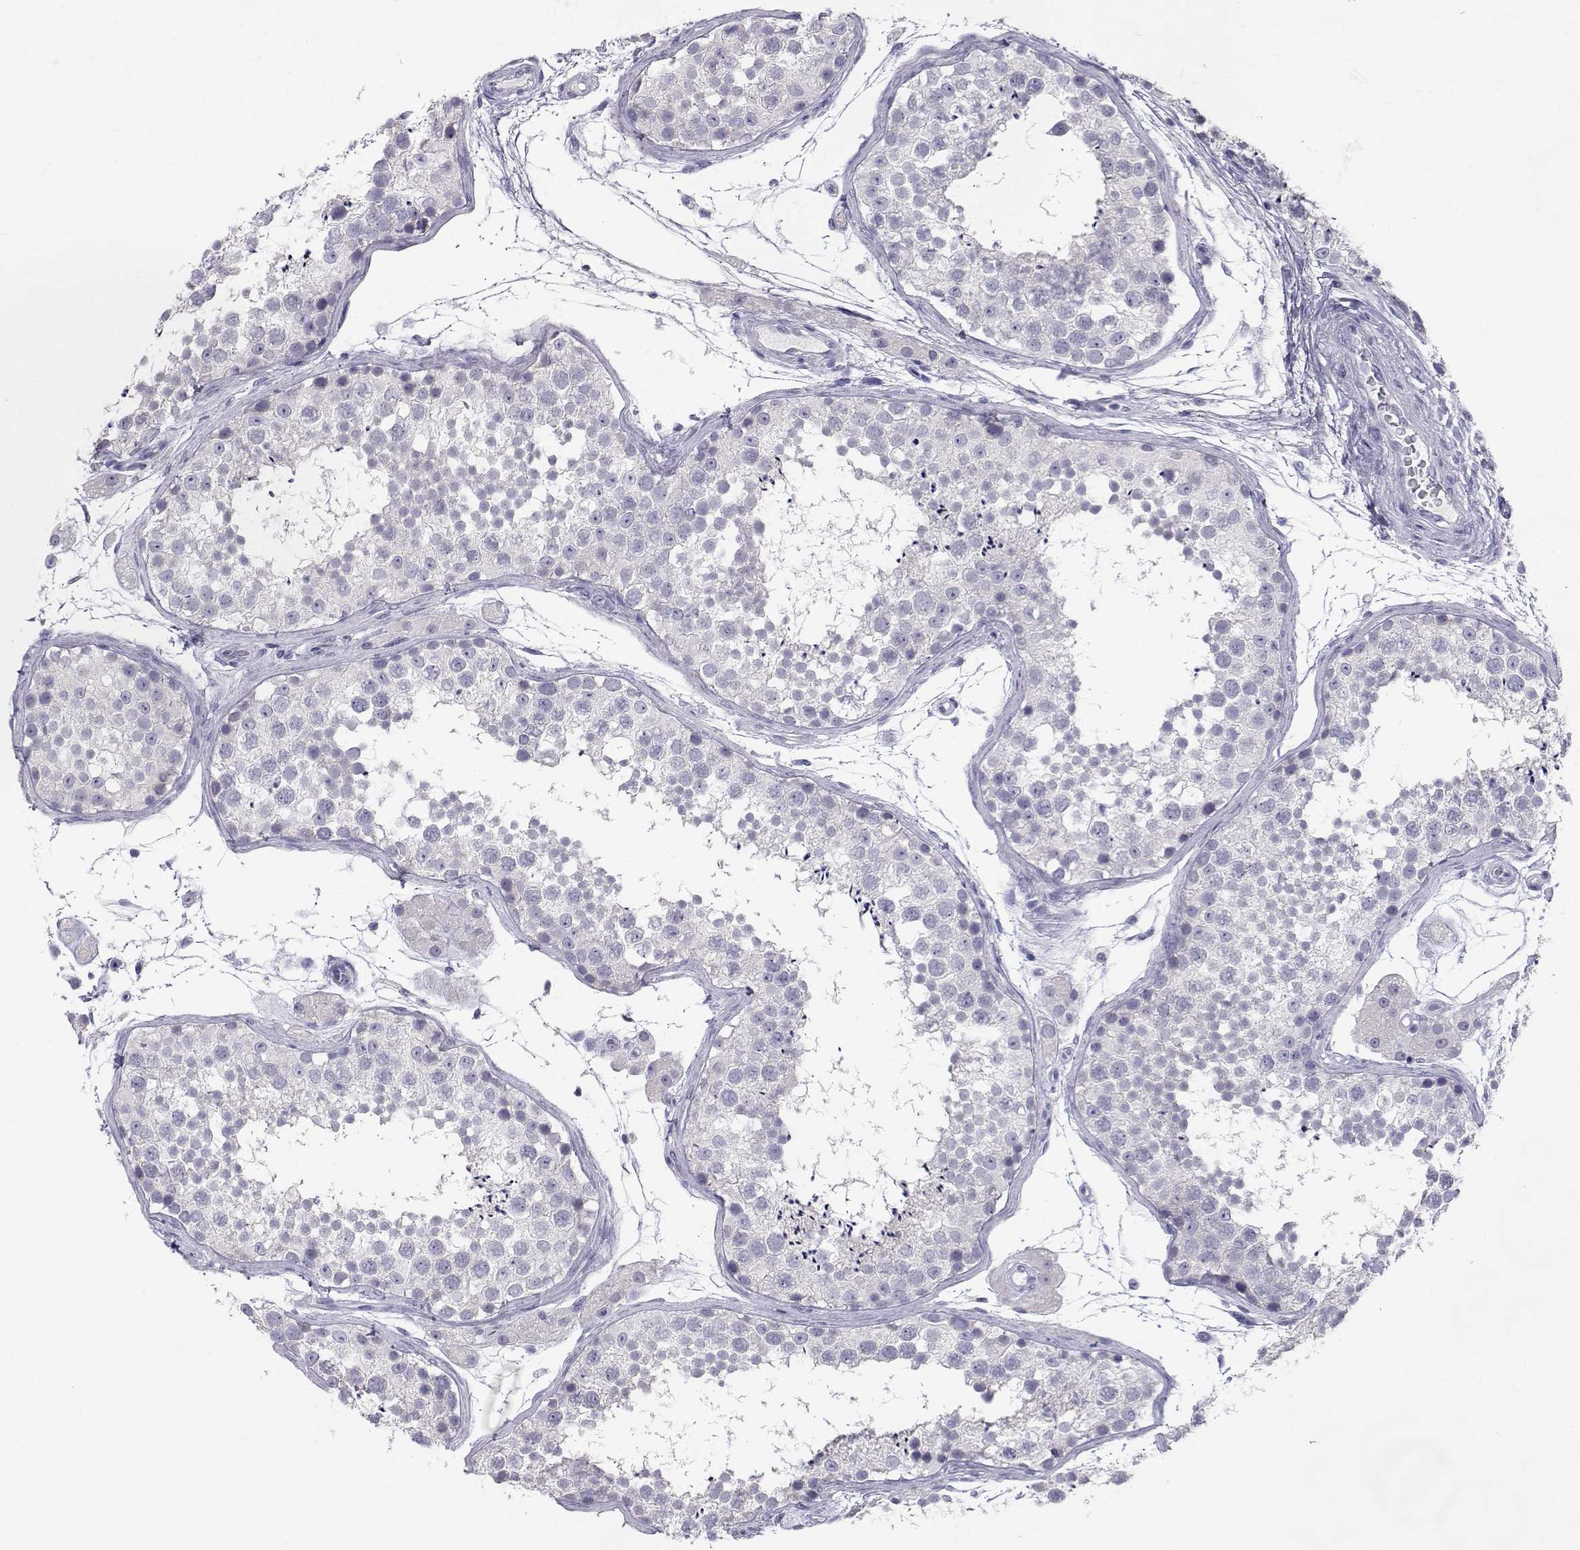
{"staining": {"intensity": "negative", "quantity": "none", "location": "none"}, "tissue": "testis", "cell_type": "Cells in seminiferous ducts", "image_type": "normal", "snomed": [{"axis": "morphology", "description": "Normal tissue, NOS"}, {"axis": "topography", "description": "Testis"}], "caption": "Histopathology image shows no significant protein expression in cells in seminiferous ducts of benign testis. The staining was performed using DAB to visualize the protein expression in brown, while the nuclei were stained in blue with hematoxylin (Magnification: 20x).", "gene": "SLC6A3", "patient": {"sex": "male", "age": 41}}